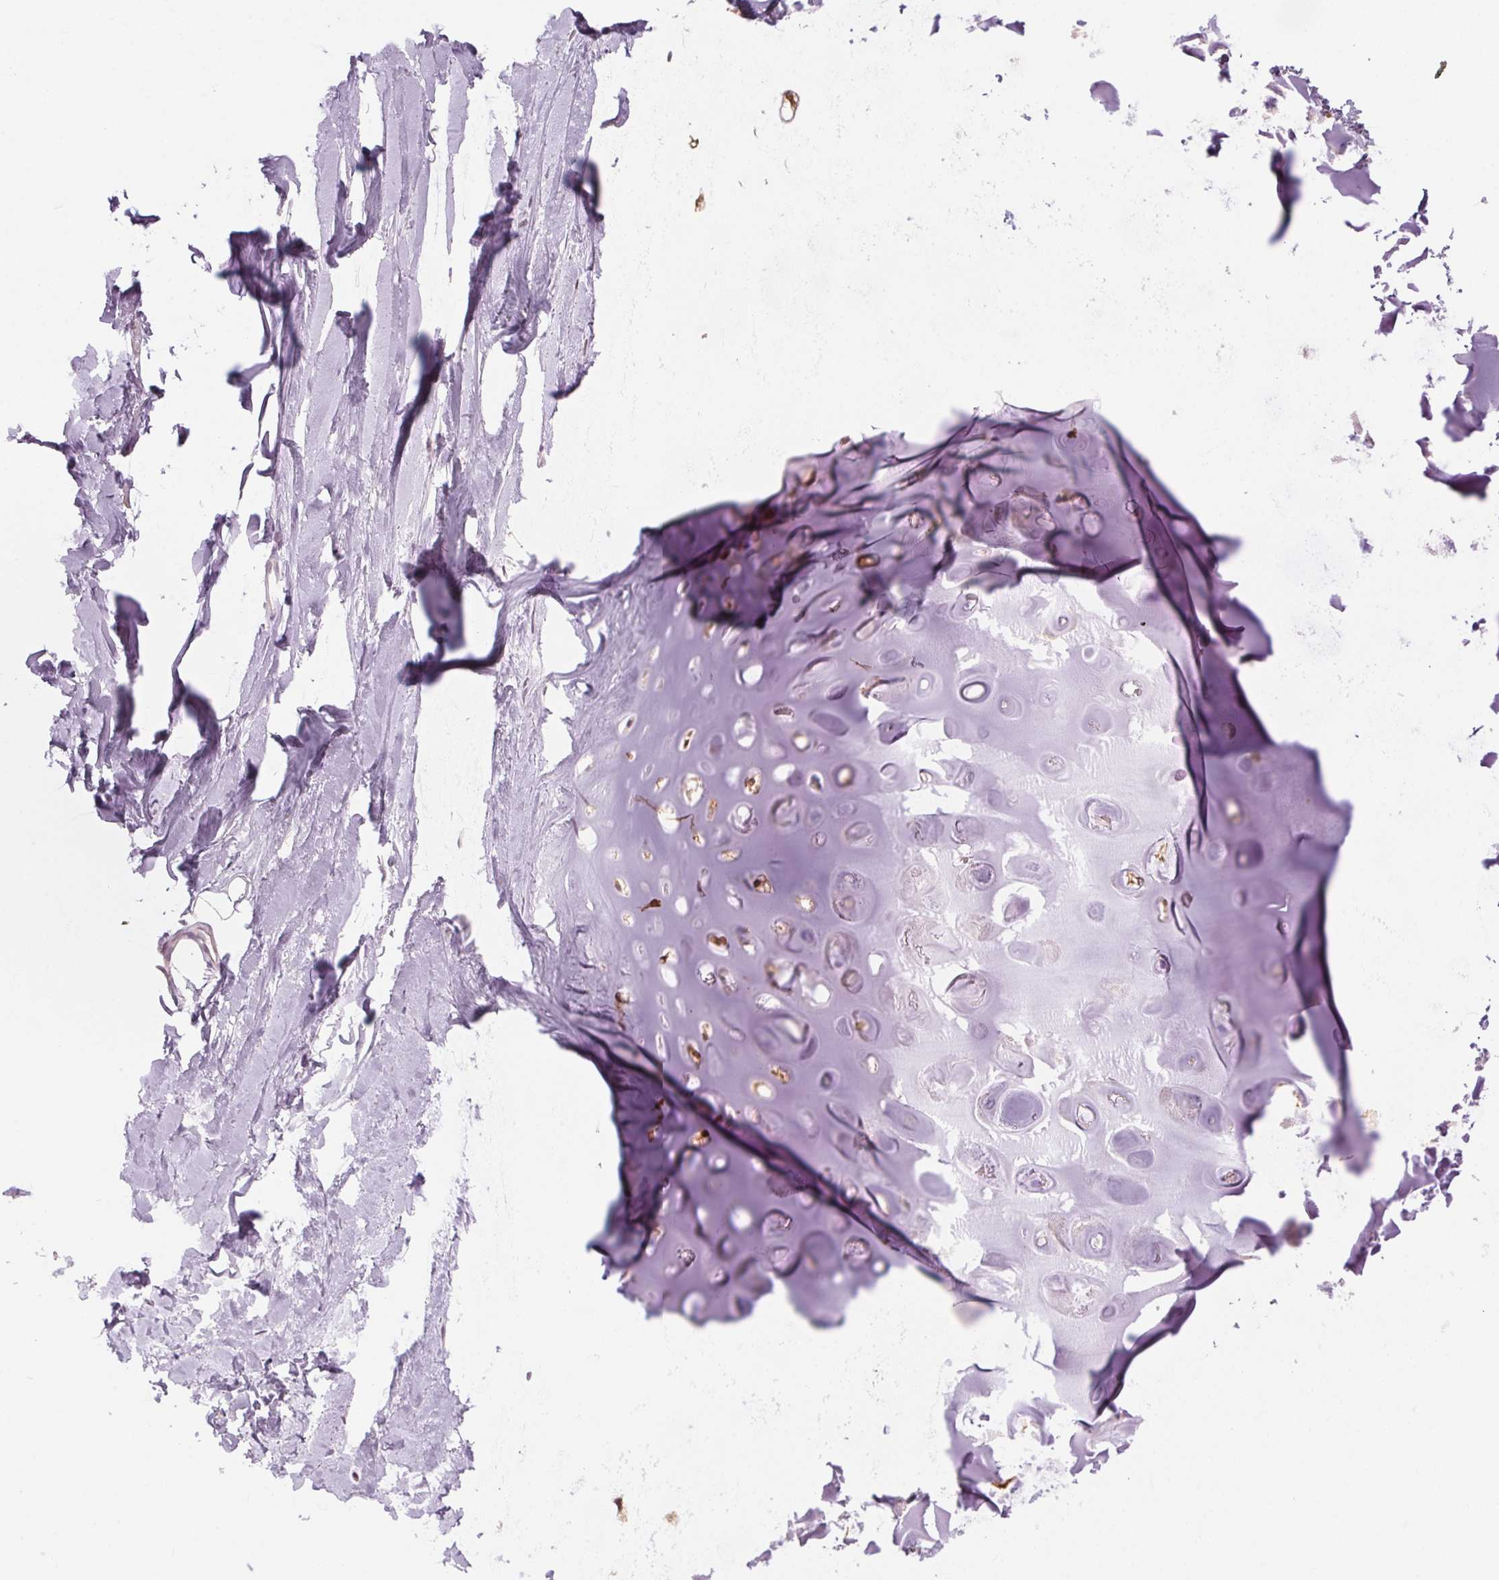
{"staining": {"intensity": "negative", "quantity": "none", "location": "none"}, "tissue": "adipose tissue", "cell_type": "Adipocytes", "image_type": "normal", "snomed": [{"axis": "morphology", "description": "Normal tissue, NOS"}, {"axis": "topography", "description": "Cartilage tissue"}, {"axis": "topography", "description": "Bronchus"}], "caption": "Human adipose tissue stained for a protein using IHC displays no expression in adipocytes.", "gene": "HHLA2", "patient": {"sex": "female", "age": 79}}